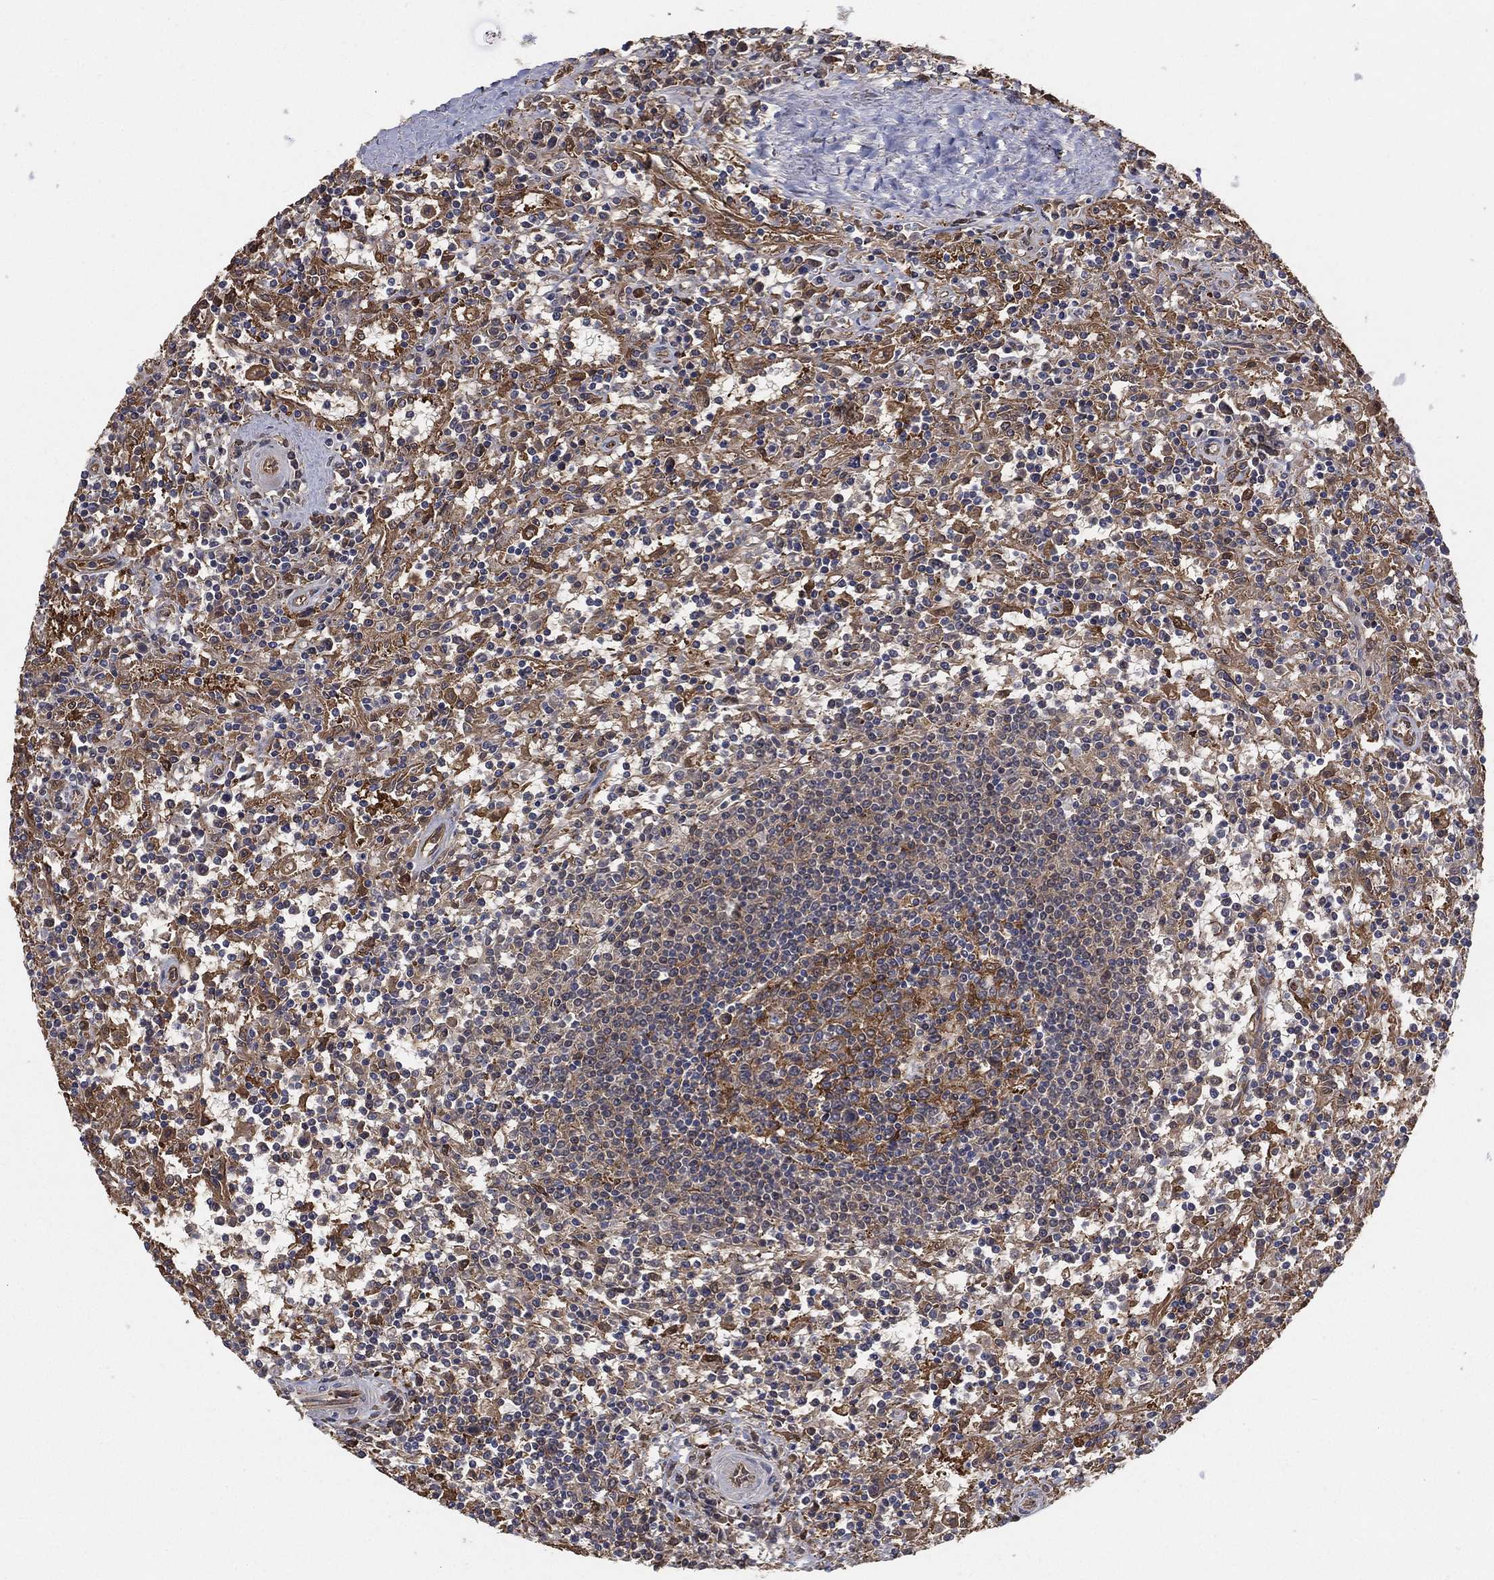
{"staining": {"intensity": "moderate", "quantity": "25%-75%", "location": "cytoplasmic/membranous"}, "tissue": "lymphoma", "cell_type": "Tumor cells", "image_type": "cancer", "snomed": [{"axis": "morphology", "description": "Malignant lymphoma, non-Hodgkin's type, Low grade"}, {"axis": "topography", "description": "Spleen"}], "caption": "High-power microscopy captured an IHC image of malignant lymphoma, non-Hodgkin's type (low-grade), revealing moderate cytoplasmic/membranous expression in approximately 25%-75% of tumor cells.", "gene": "PSMG4", "patient": {"sex": "male", "age": 62}}